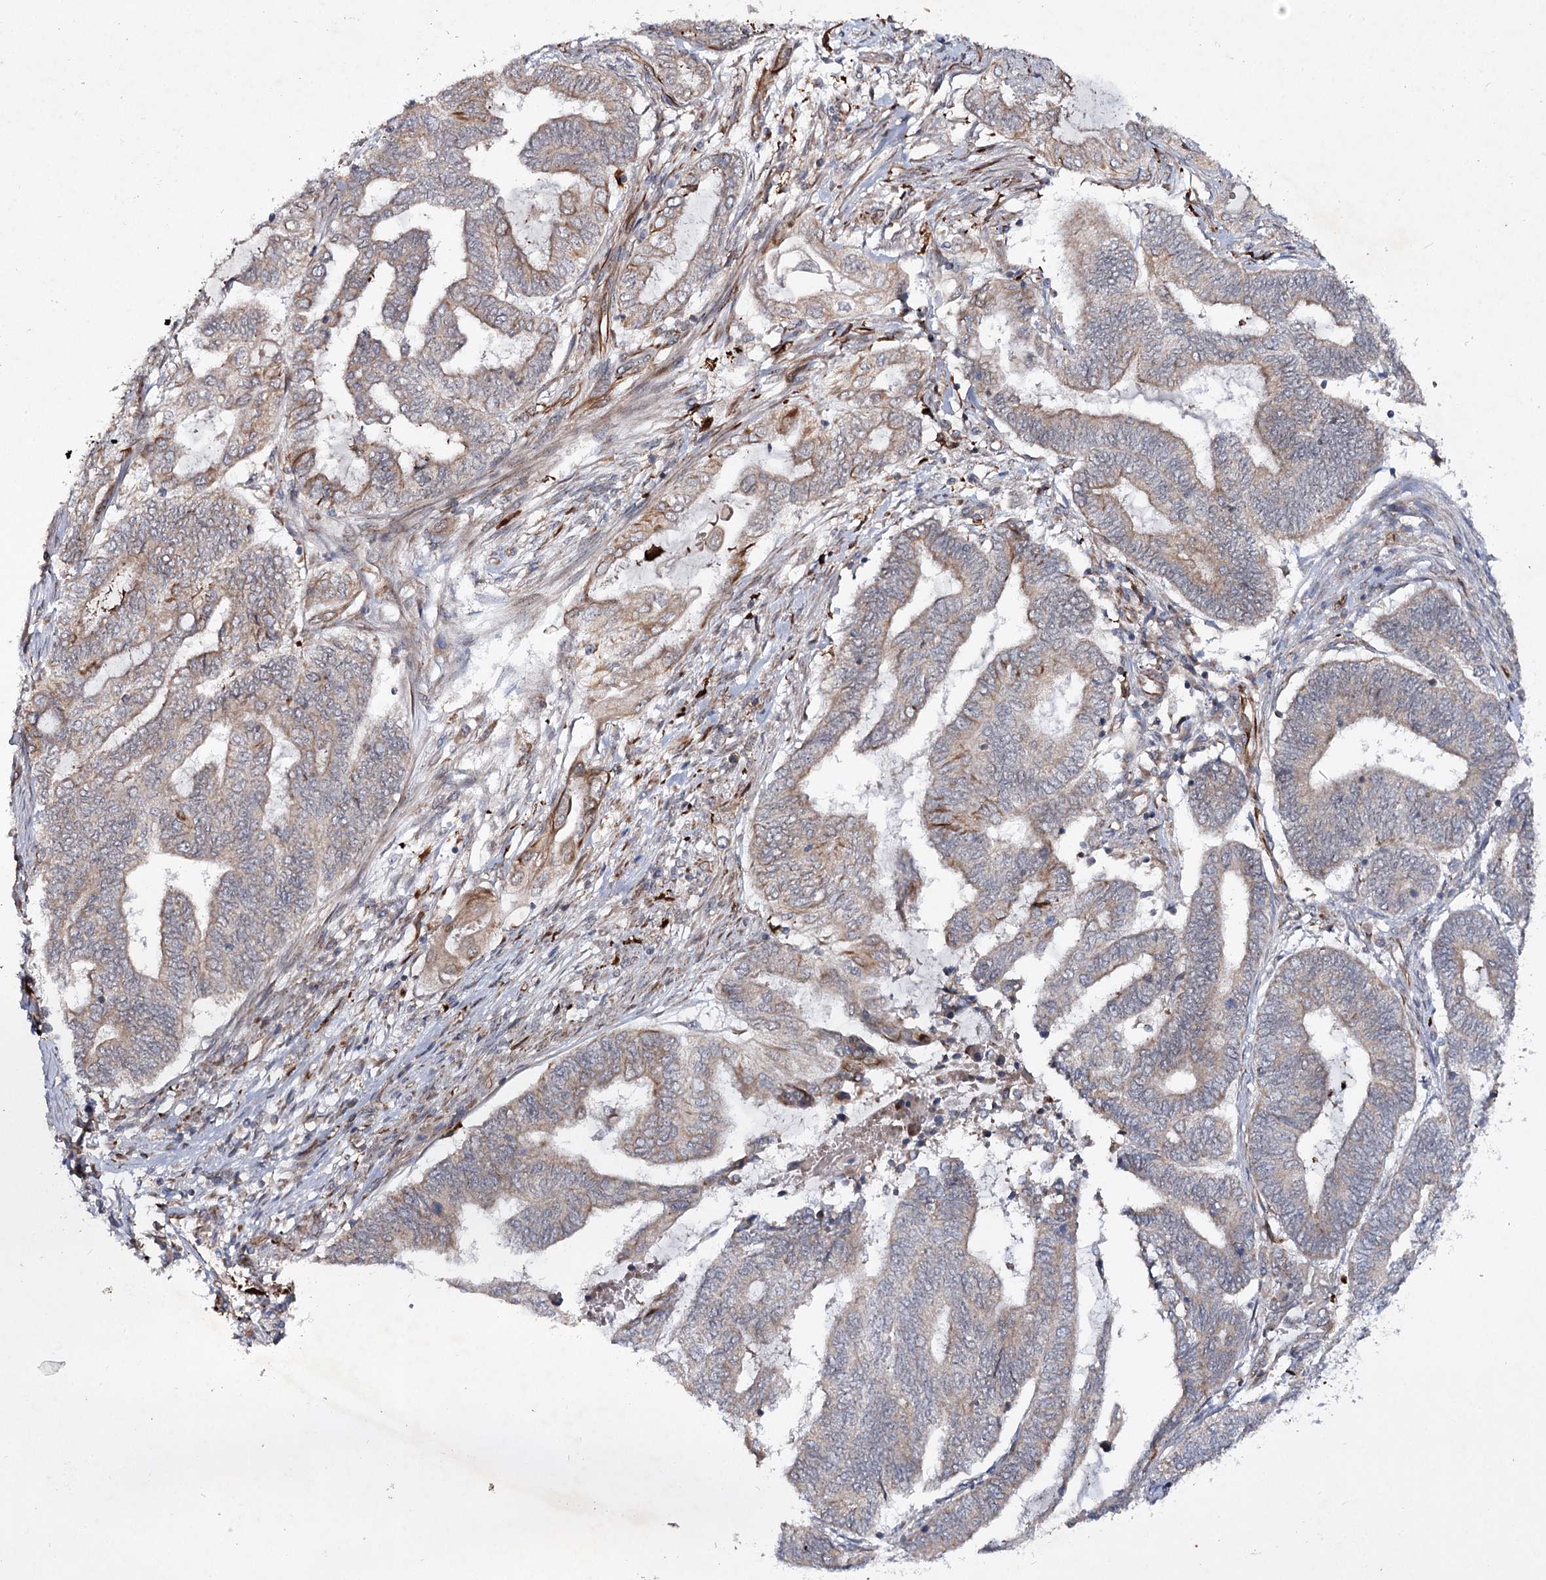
{"staining": {"intensity": "weak", "quantity": "<25%", "location": "cytoplasmic/membranous"}, "tissue": "endometrial cancer", "cell_type": "Tumor cells", "image_type": "cancer", "snomed": [{"axis": "morphology", "description": "Adenocarcinoma, NOS"}, {"axis": "topography", "description": "Uterus"}, {"axis": "topography", "description": "Endometrium"}], "caption": "The IHC image has no significant expression in tumor cells of endometrial cancer (adenocarcinoma) tissue. (DAB IHC visualized using brightfield microscopy, high magnification).", "gene": "DPEP2", "patient": {"sex": "female", "age": 70}}